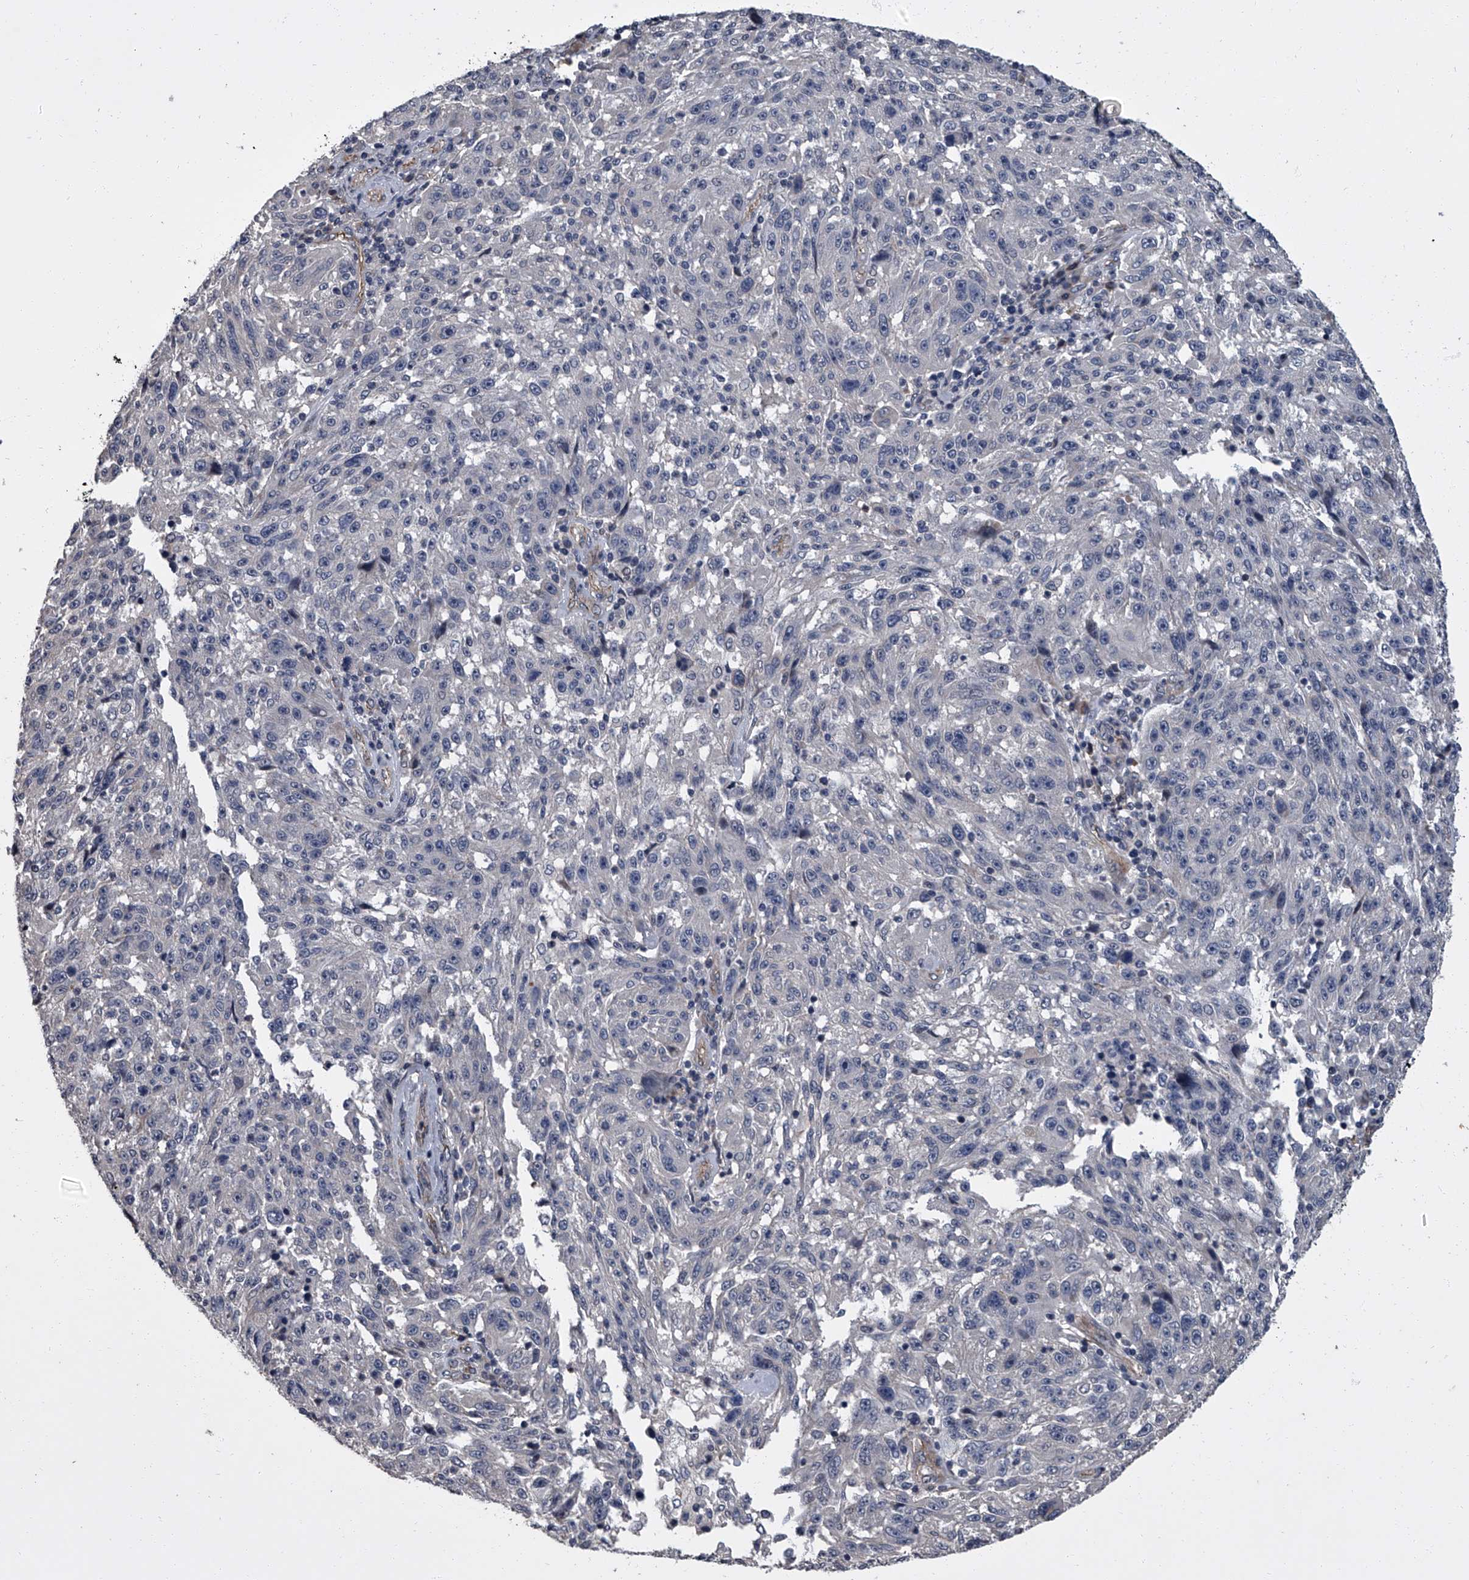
{"staining": {"intensity": "negative", "quantity": "none", "location": "none"}, "tissue": "melanoma", "cell_type": "Tumor cells", "image_type": "cancer", "snomed": [{"axis": "morphology", "description": "Malignant melanoma, NOS"}, {"axis": "topography", "description": "Skin"}], "caption": "Immunohistochemical staining of human malignant melanoma reveals no significant positivity in tumor cells. (DAB (3,3'-diaminobenzidine) immunohistochemistry (IHC), high magnification).", "gene": "SIRT4", "patient": {"sex": "male", "age": 53}}